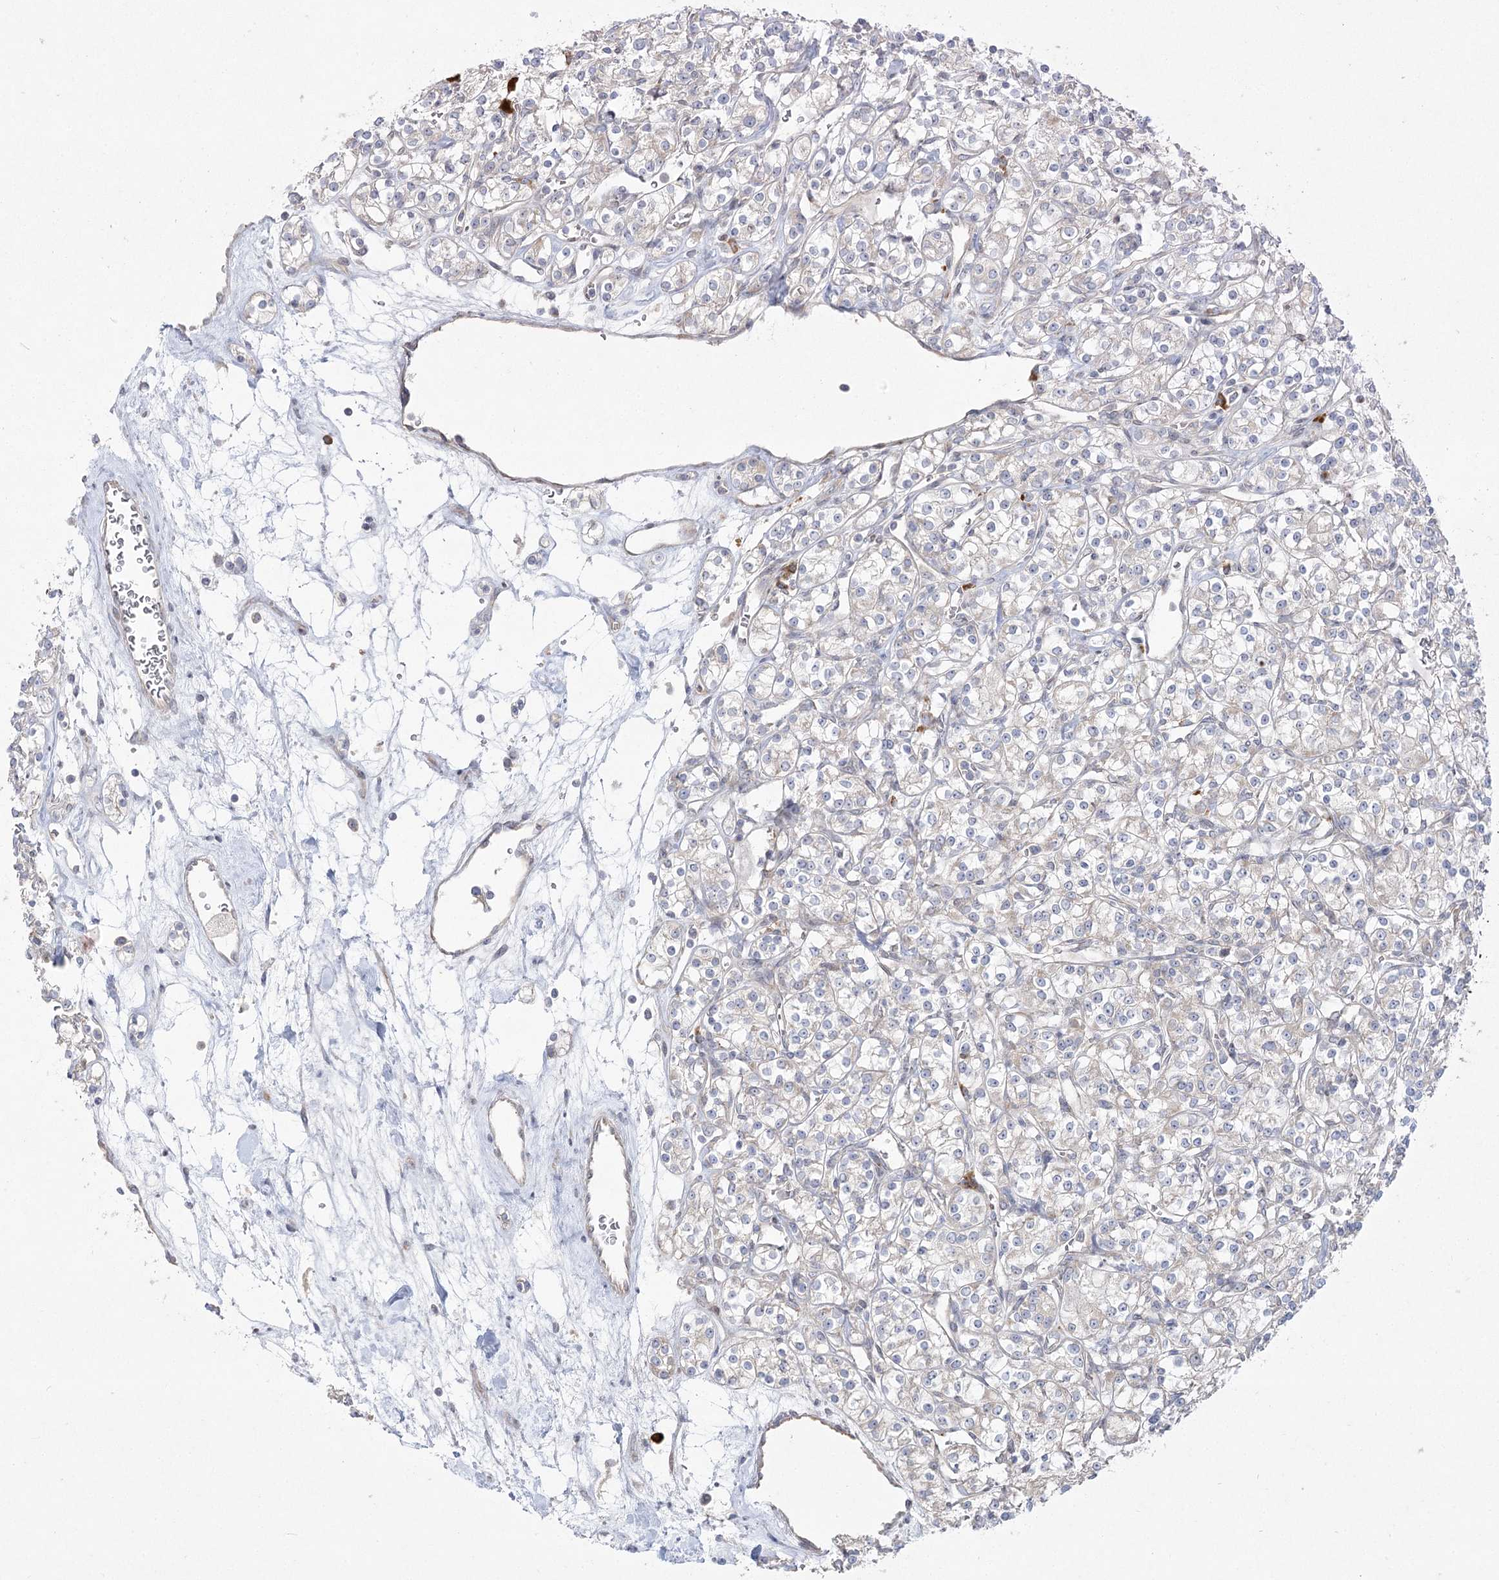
{"staining": {"intensity": "negative", "quantity": "none", "location": "none"}, "tissue": "renal cancer", "cell_type": "Tumor cells", "image_type": "cancer", "snomed": [{"axis": "morphology", "description": "Adenocarcinoma, NOS"}, {"axis": "topography", "description": "Kidney"}], "caption": "Histopathology image shows no protein expression in tumor cells of renal cancer tissue.", "gene": "CAMTA1", "patient": {"sex": "male", "age": 77}}